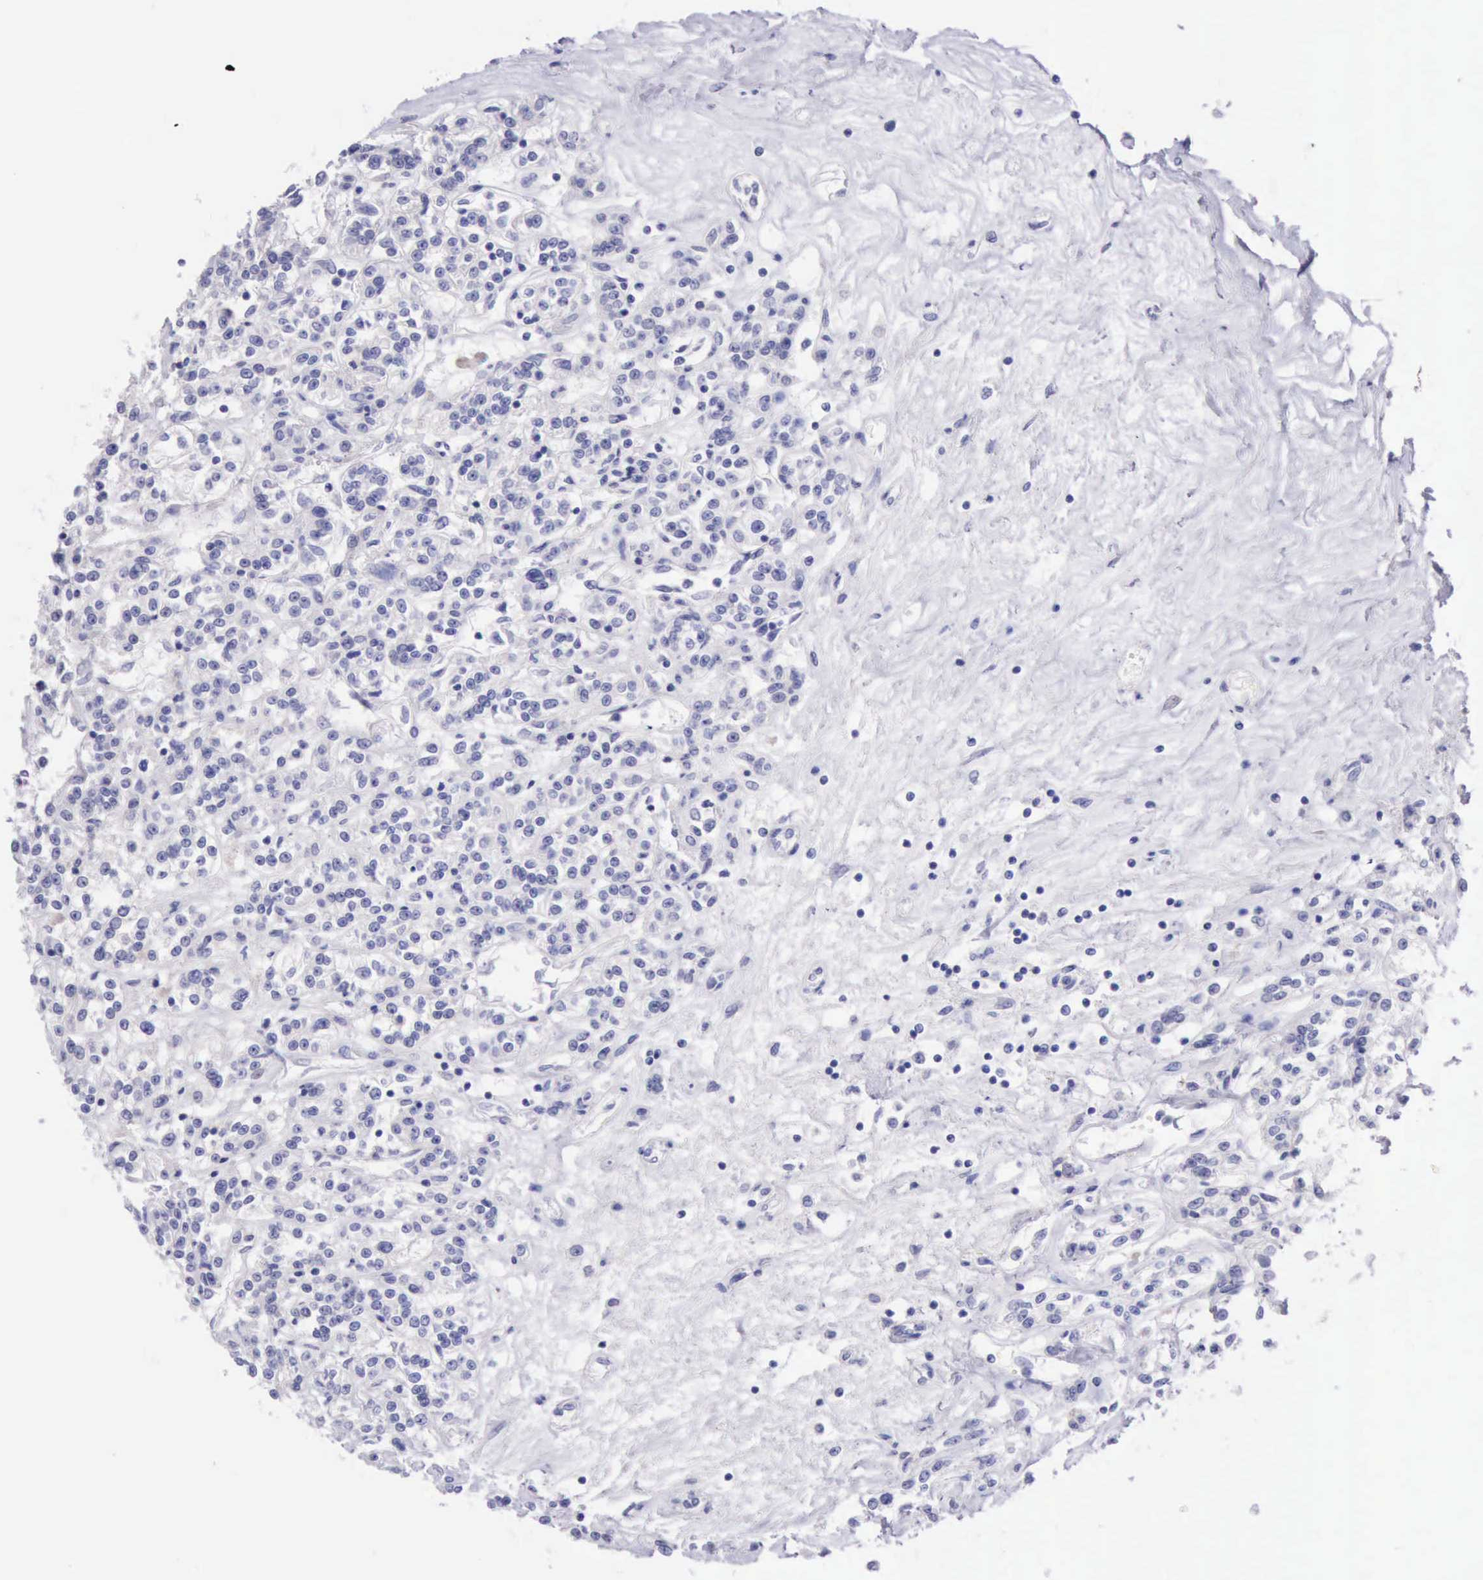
{"staining": {"intensity": "negative", "quantity": "none", "location": "none"}, "tissue": "renal cancer", "cell_type": "Tumor cells", "image_type": "cancer", "snomed": [{"axis": "morphology", "description": "Adenocarcinoma, NOS"}, {"axis": "topography", "description": "Kidney"}], "caption": "This photomicrograph is of renal adenocarcinoma stained with immunohistochemistry to label a protein in brown with the nuclei are counter-stained blue. There is no expression in tumor cells. Nuclei are stained in blue.", "gene": "LRFN5", "patient": {"sex": "female", "age": 76}}